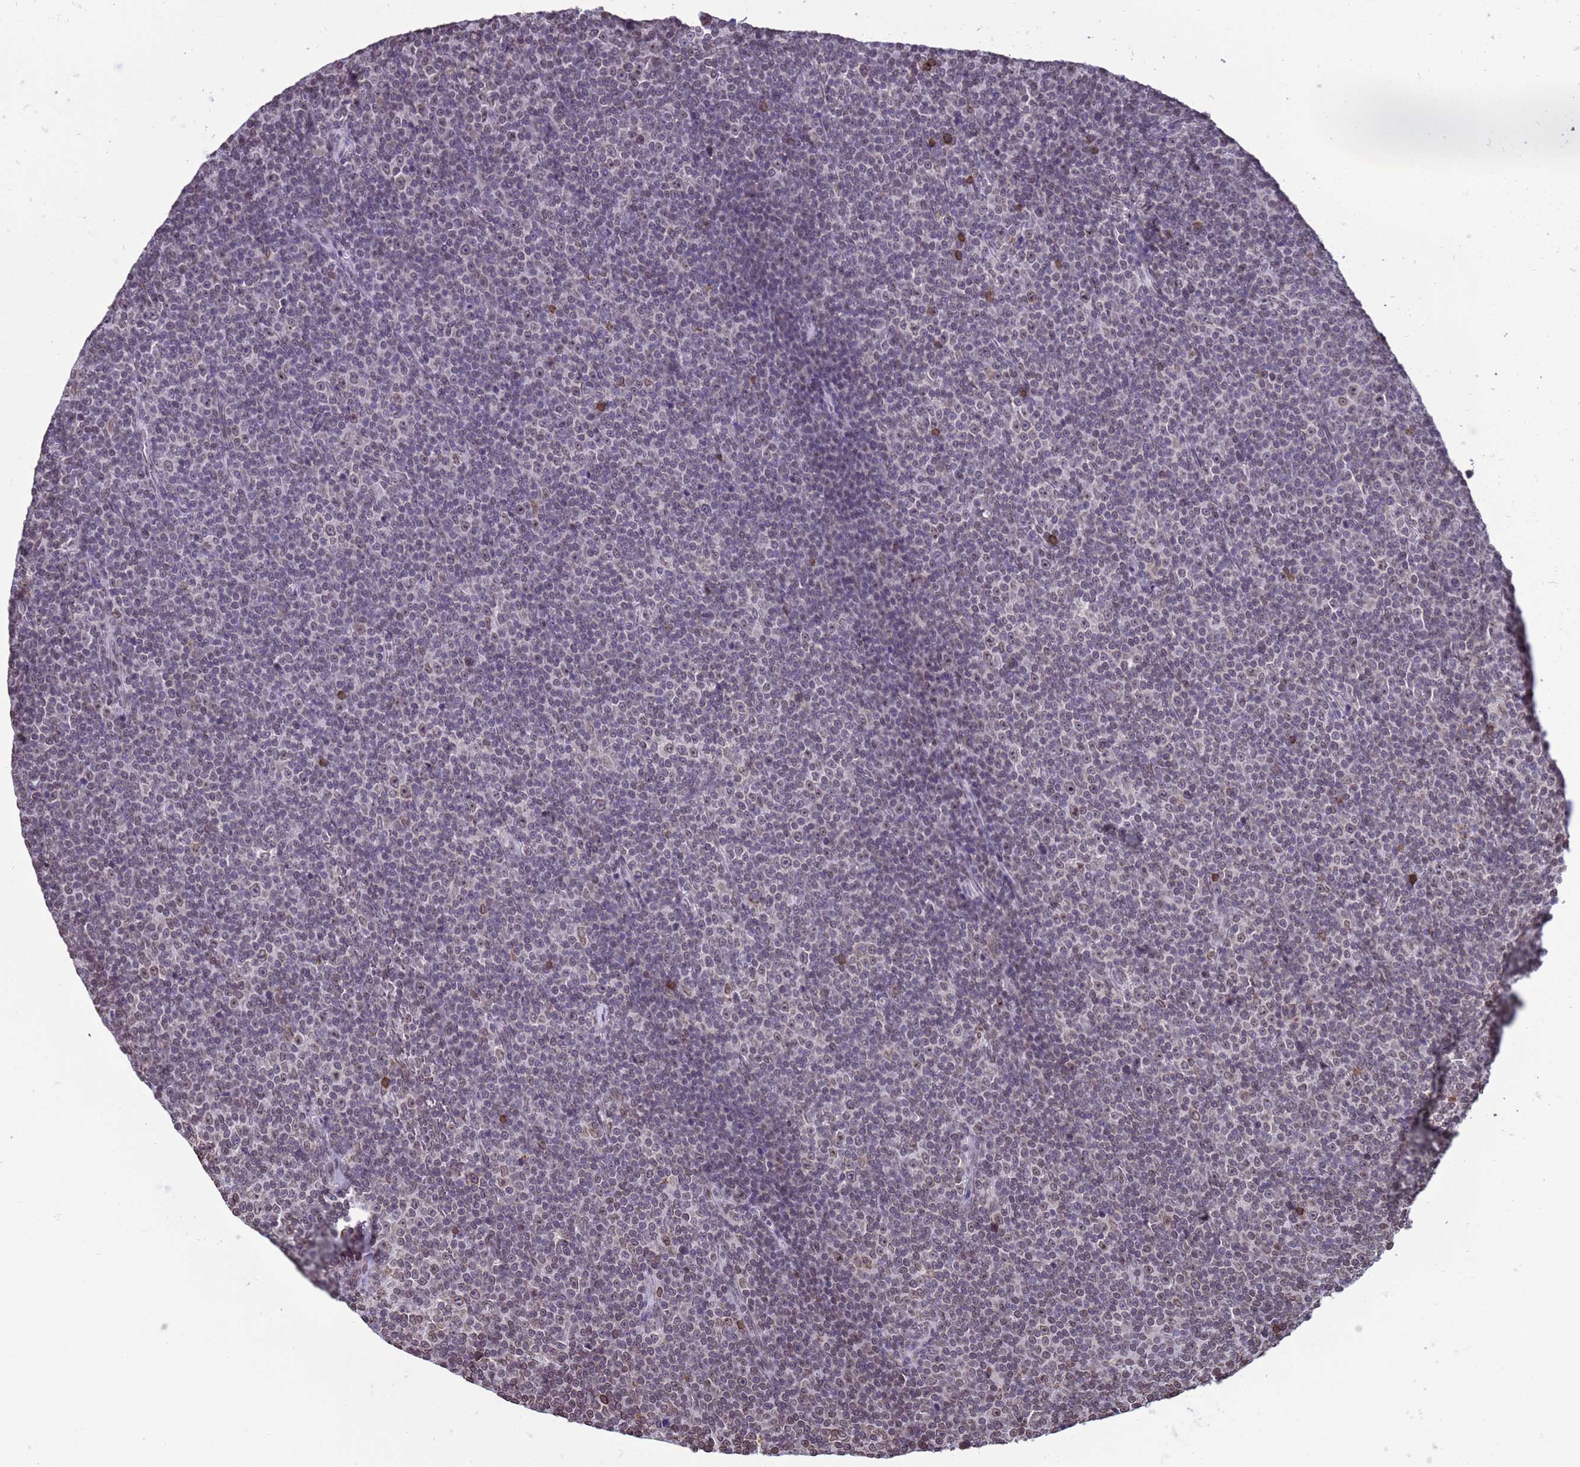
{"staining": {"intensity": "negative", "quantity": "none", "location": "none"}, "tissue": "lymphoma", "cell_type": "Tumor cells", "image_type": "cancer", "snomed": [{"axis": "morphology", "description": "Malignant lymphoma, non-Hodgkin's type, Low grade"}, {"axis": "topography", "description": "Lymph node"}], "caption": "A photomicrograph of human low-grade malignant lymphoma, non-Hodgkin's type is negative for staining in tumor cells.", "gene": "DHX37", "patient": {"sex": "female", "age": 67}}